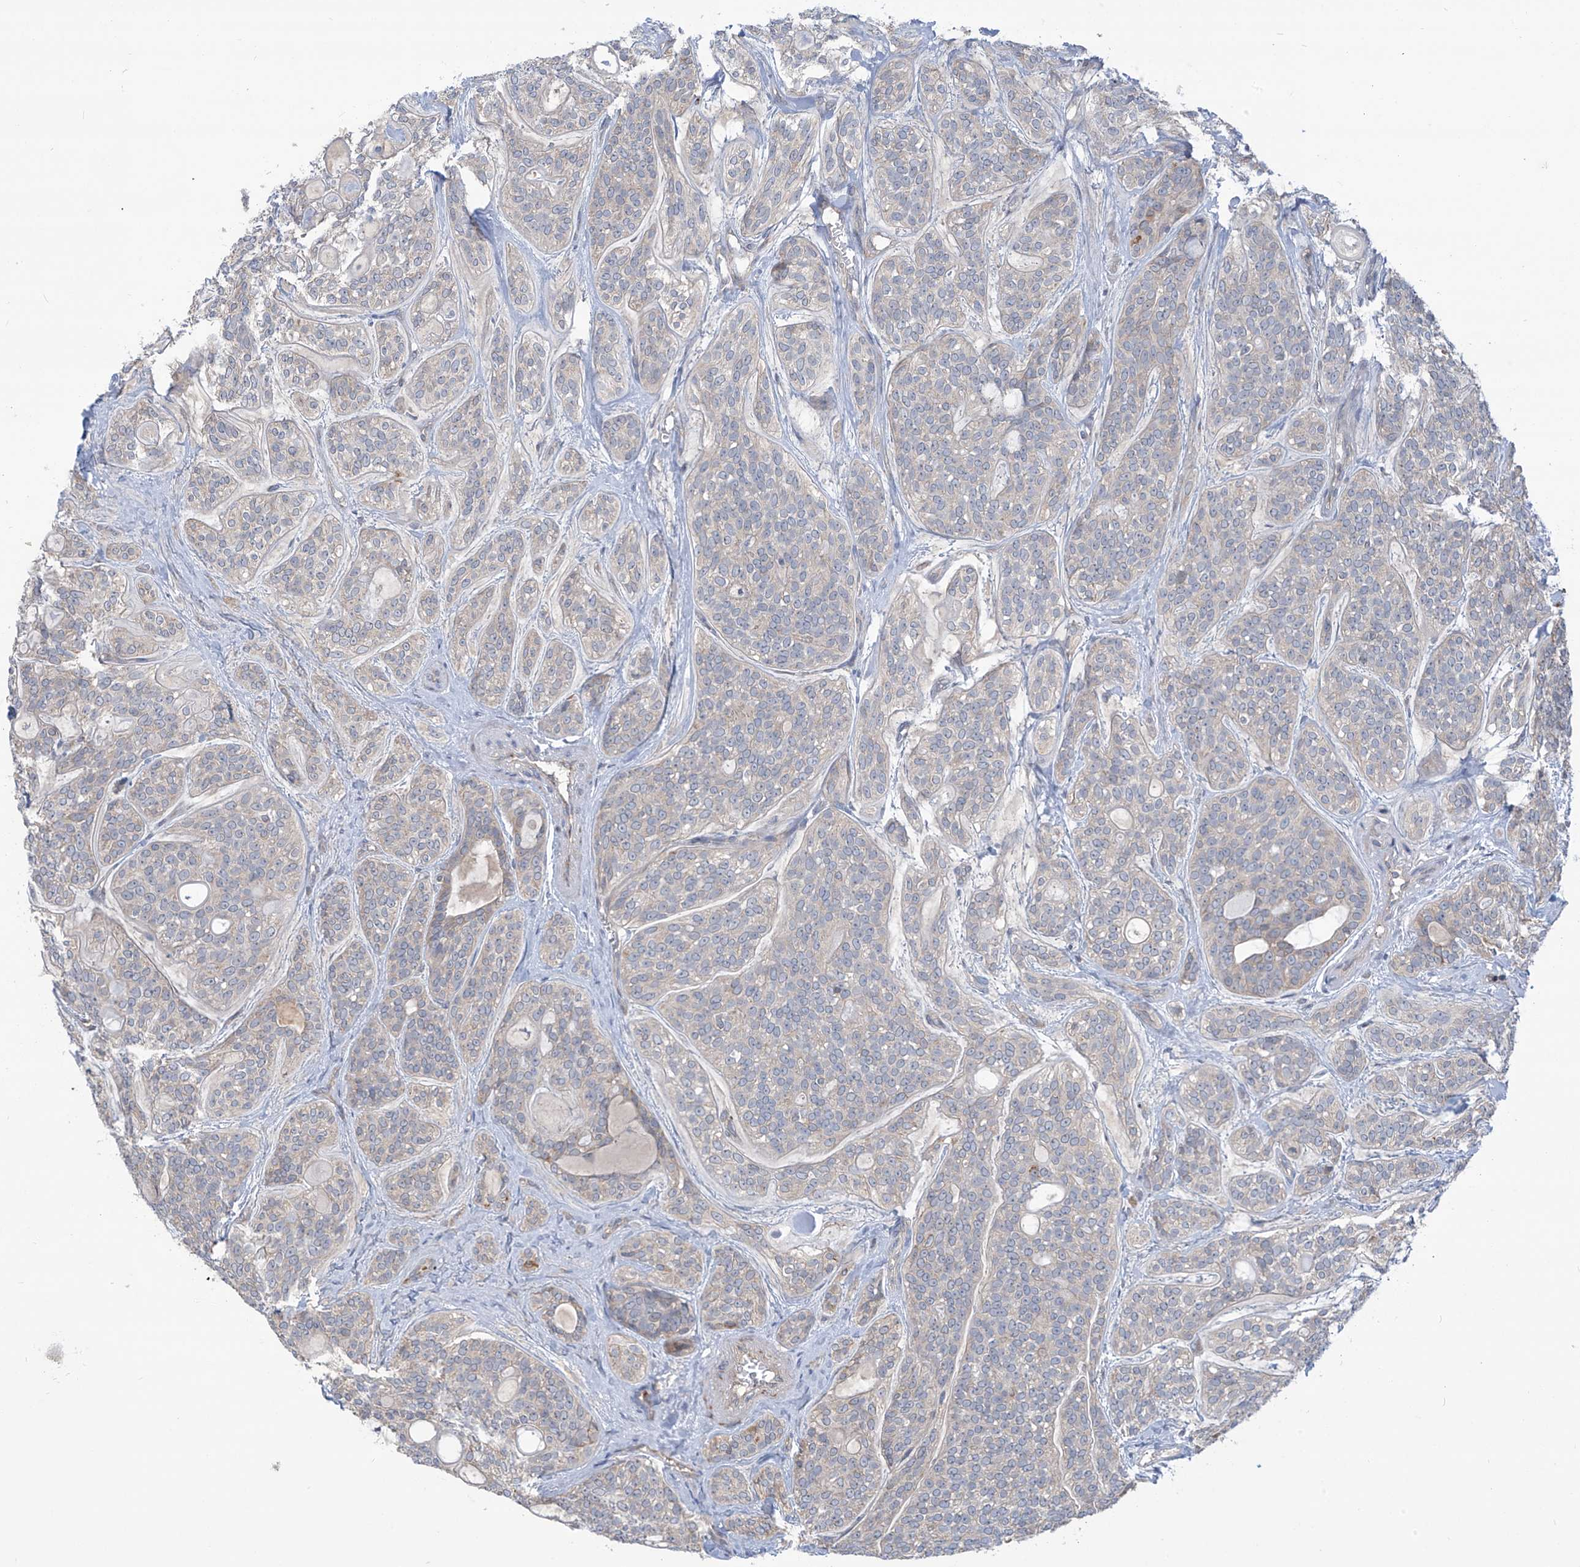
{"staining": {"intensity": "negative", "quantity": "none", "location": "none"}, "tissue": "head and neck cancer", "cell_type": "Tumor cells", "image_type": "cancer", "snomed": [{"axis": "morphology", "description": "Adenocarcinoma, NOS"}, {"axis": "topography", "description": "Head-Neck"}], "caption": "Tumor cells are negative for protein expression in human head and neck adenocarcinoma. (DAB (3,3'-diaminobenzidine) IHC, high magnification).", "gene": "SCGB1D2", "patient": {"sex": "male", "age": 66}}